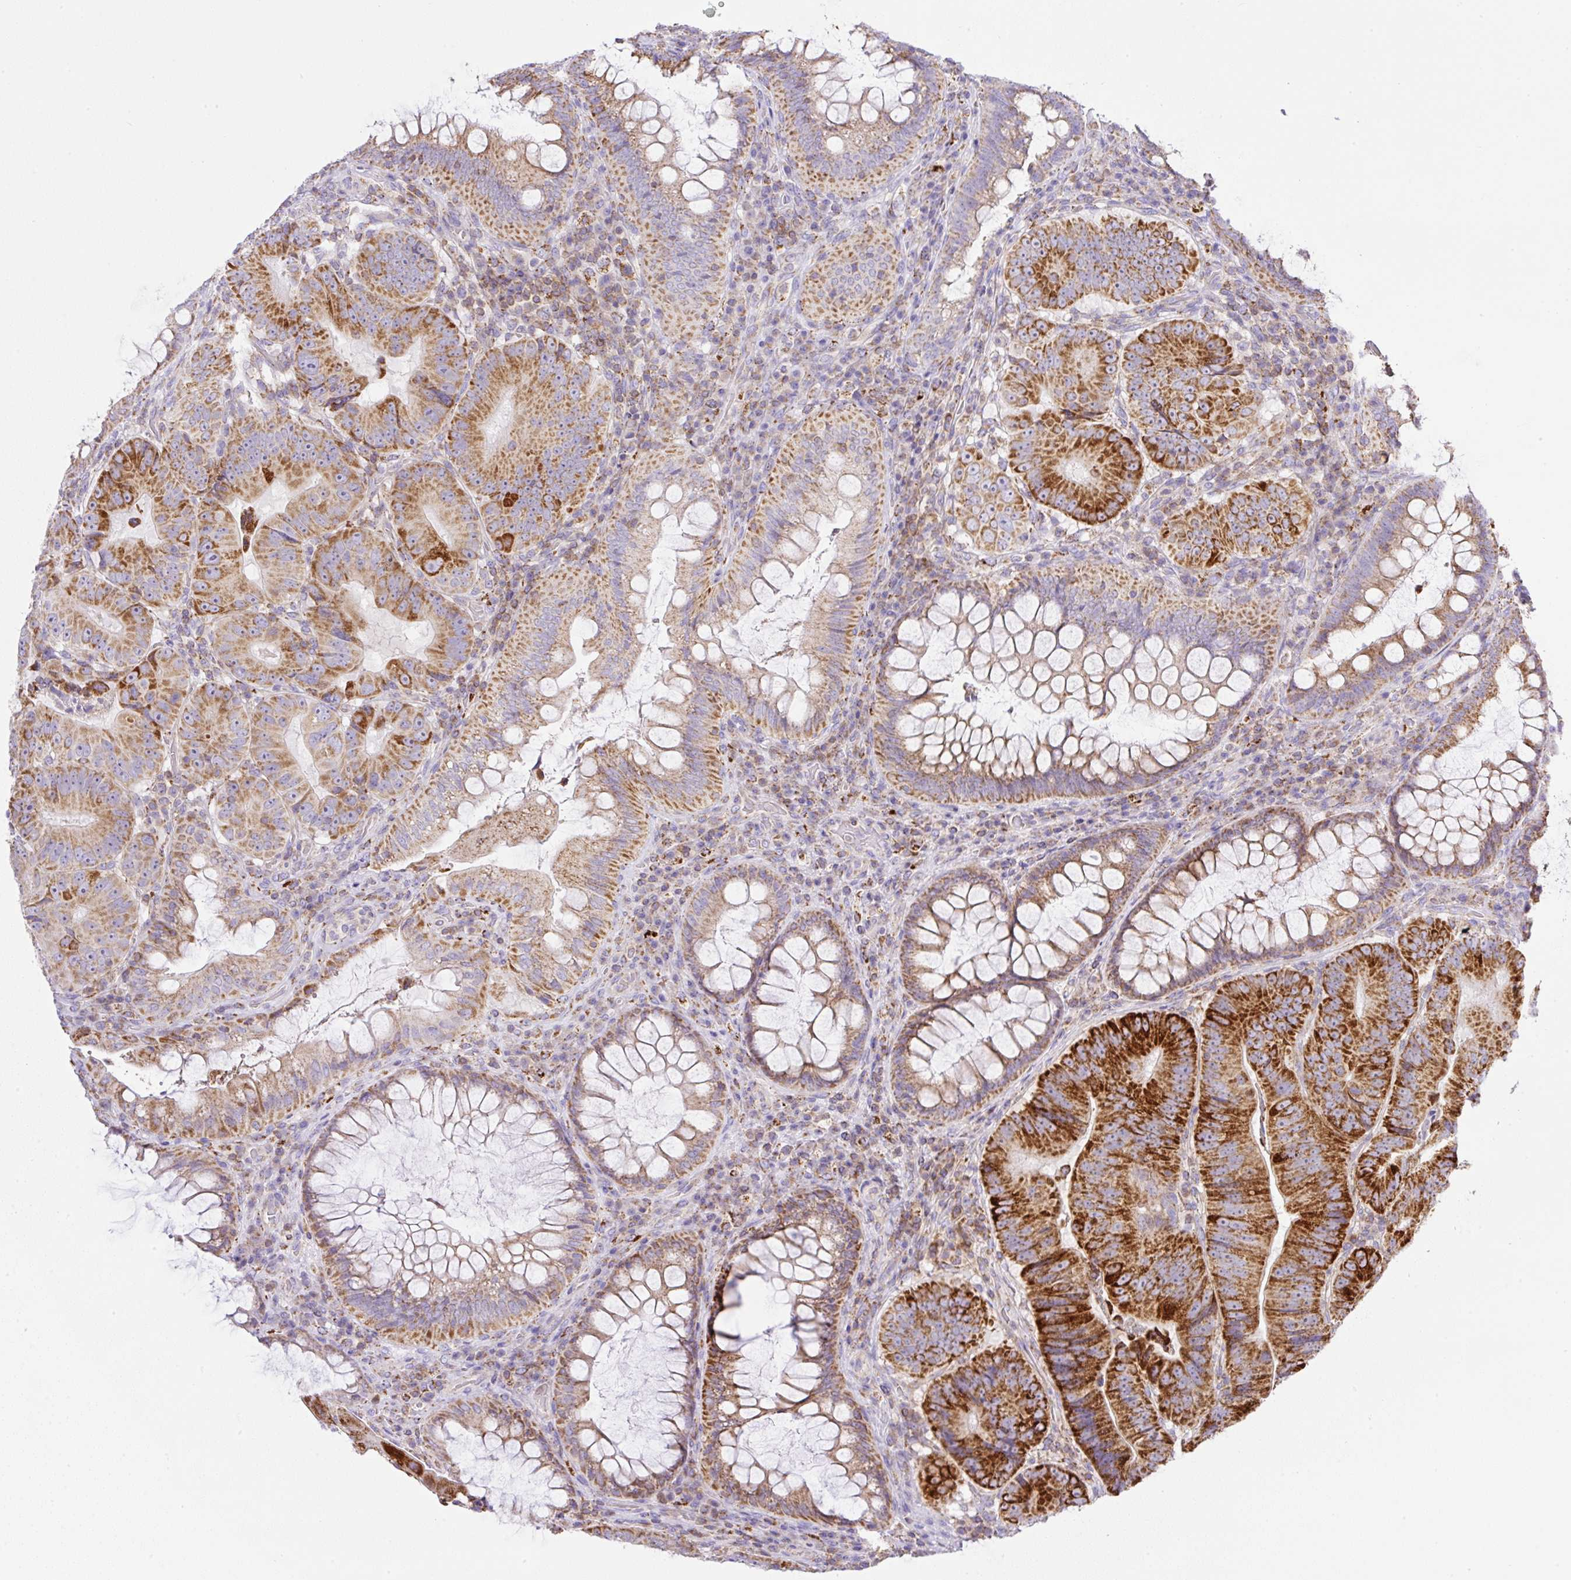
{"staining": {"intensity": "strong", "quantity": "25%-75%", "location": "cytoplasmic/membranous"}, "tissue": "colorectal cancer", "cell_type": "Tumor cells", "image_type": "cancer", "snomed": [{"axis": "morphology", "description": "Adenocarcinoma, NOS"}, {"axis": "topography", "description": "Colon"}], "caption": "Colorectal cancer (adenocarcinoma) was stained to show a protein in brown. There is high levels of strong cytoplasmic/membranous expression in about 25%-75% of tumor cells.", "gene": "NF1", "patient": {"sex": "female", "age": 86}}